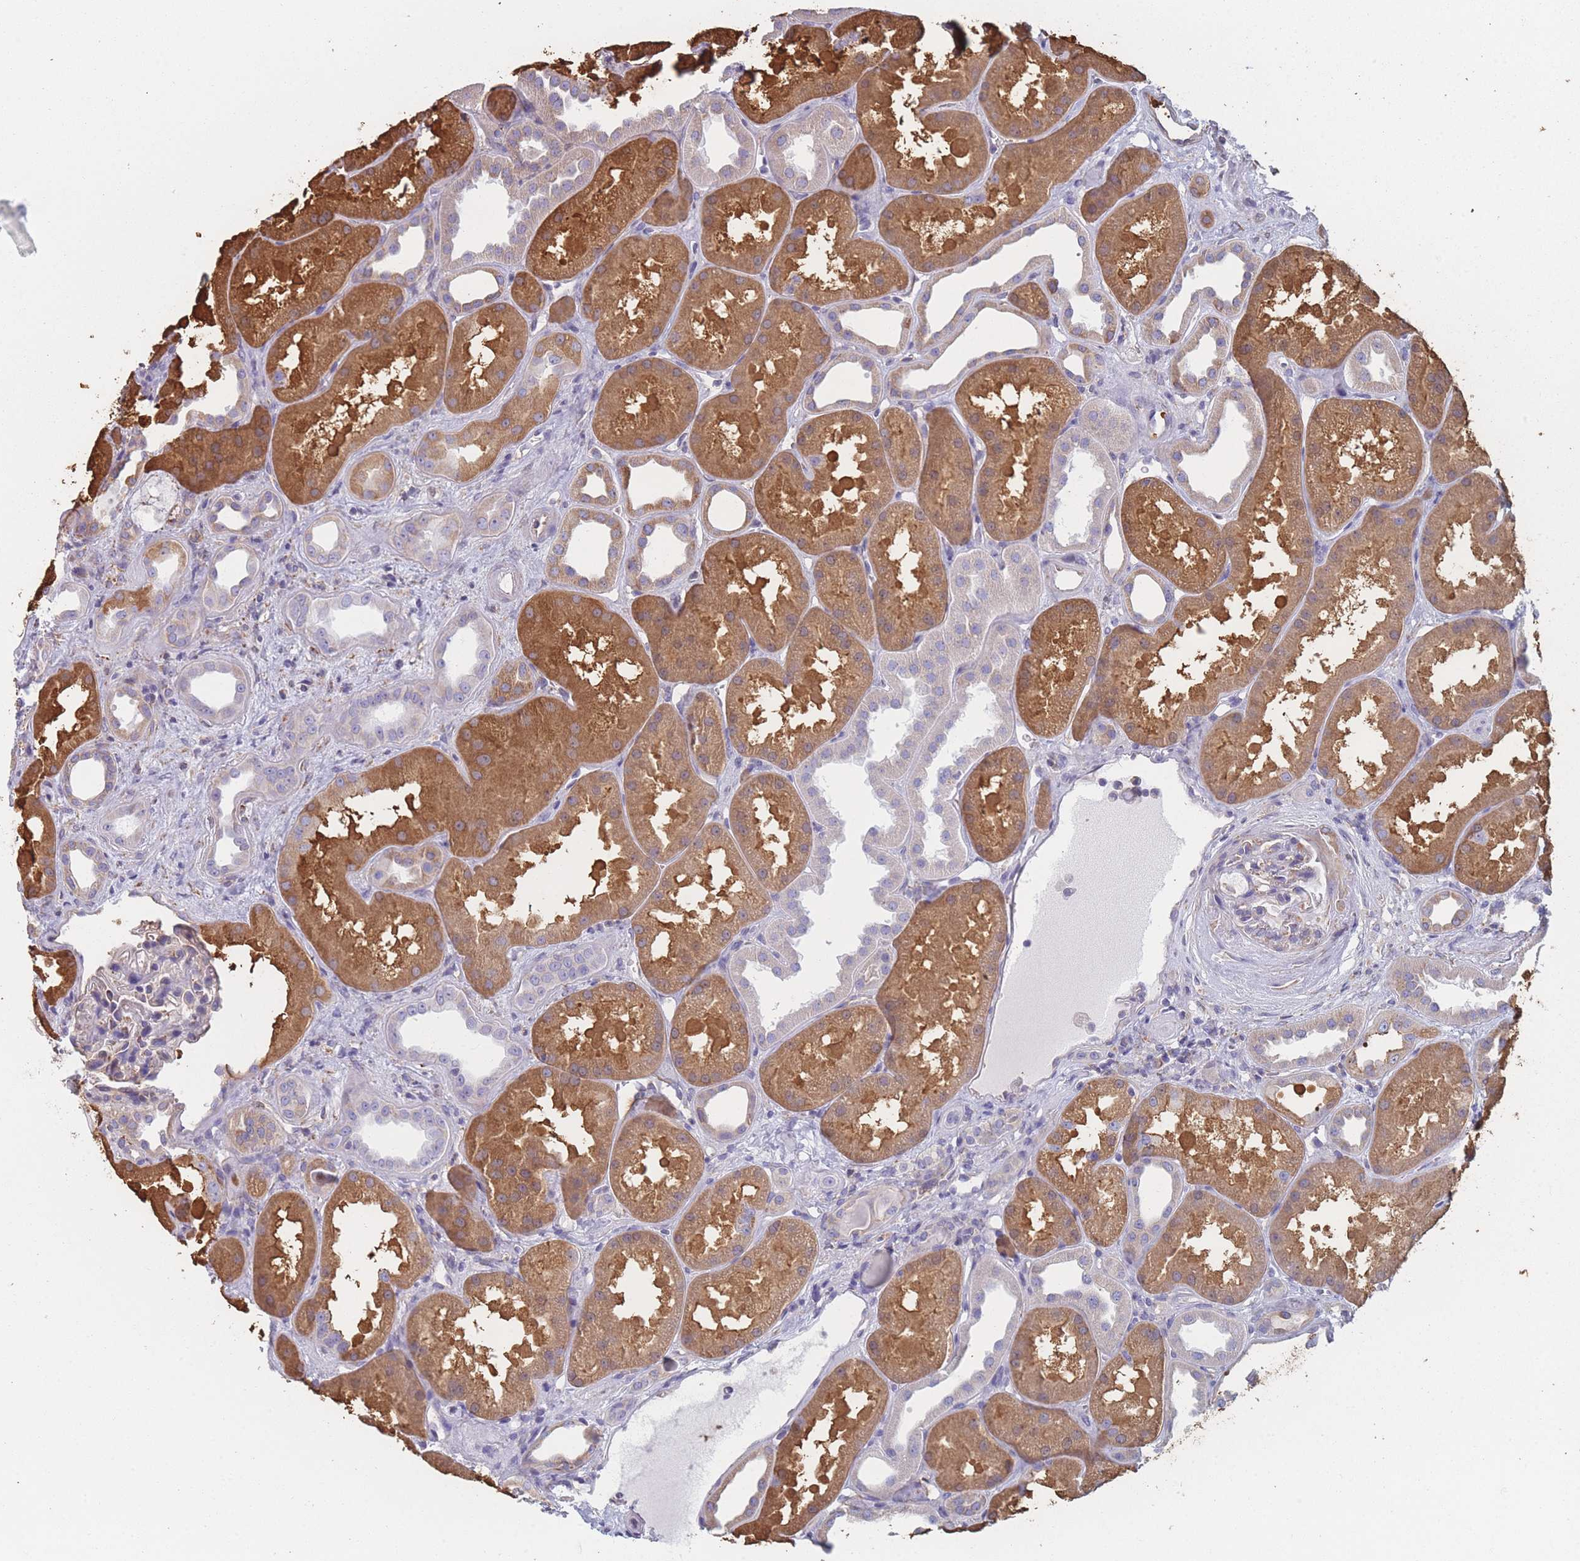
{"staining": {"intensity": "negative", "quantity": "none", "location": "none"}, "tissue": "kidney", "cell_type": "Cells in glomeruli", "image_type": "normal", "snomed": [{"axis": "morphology", "description": "Normal tissue, NOS"}, {"axis": "topography", "description": "Kidney"}], "caption": "The micrograph demonstrates no staining of cells in glomeruli in benign kidney.", "gene": "OR7C2", "patient": {"sex": "male", "age": 61}}